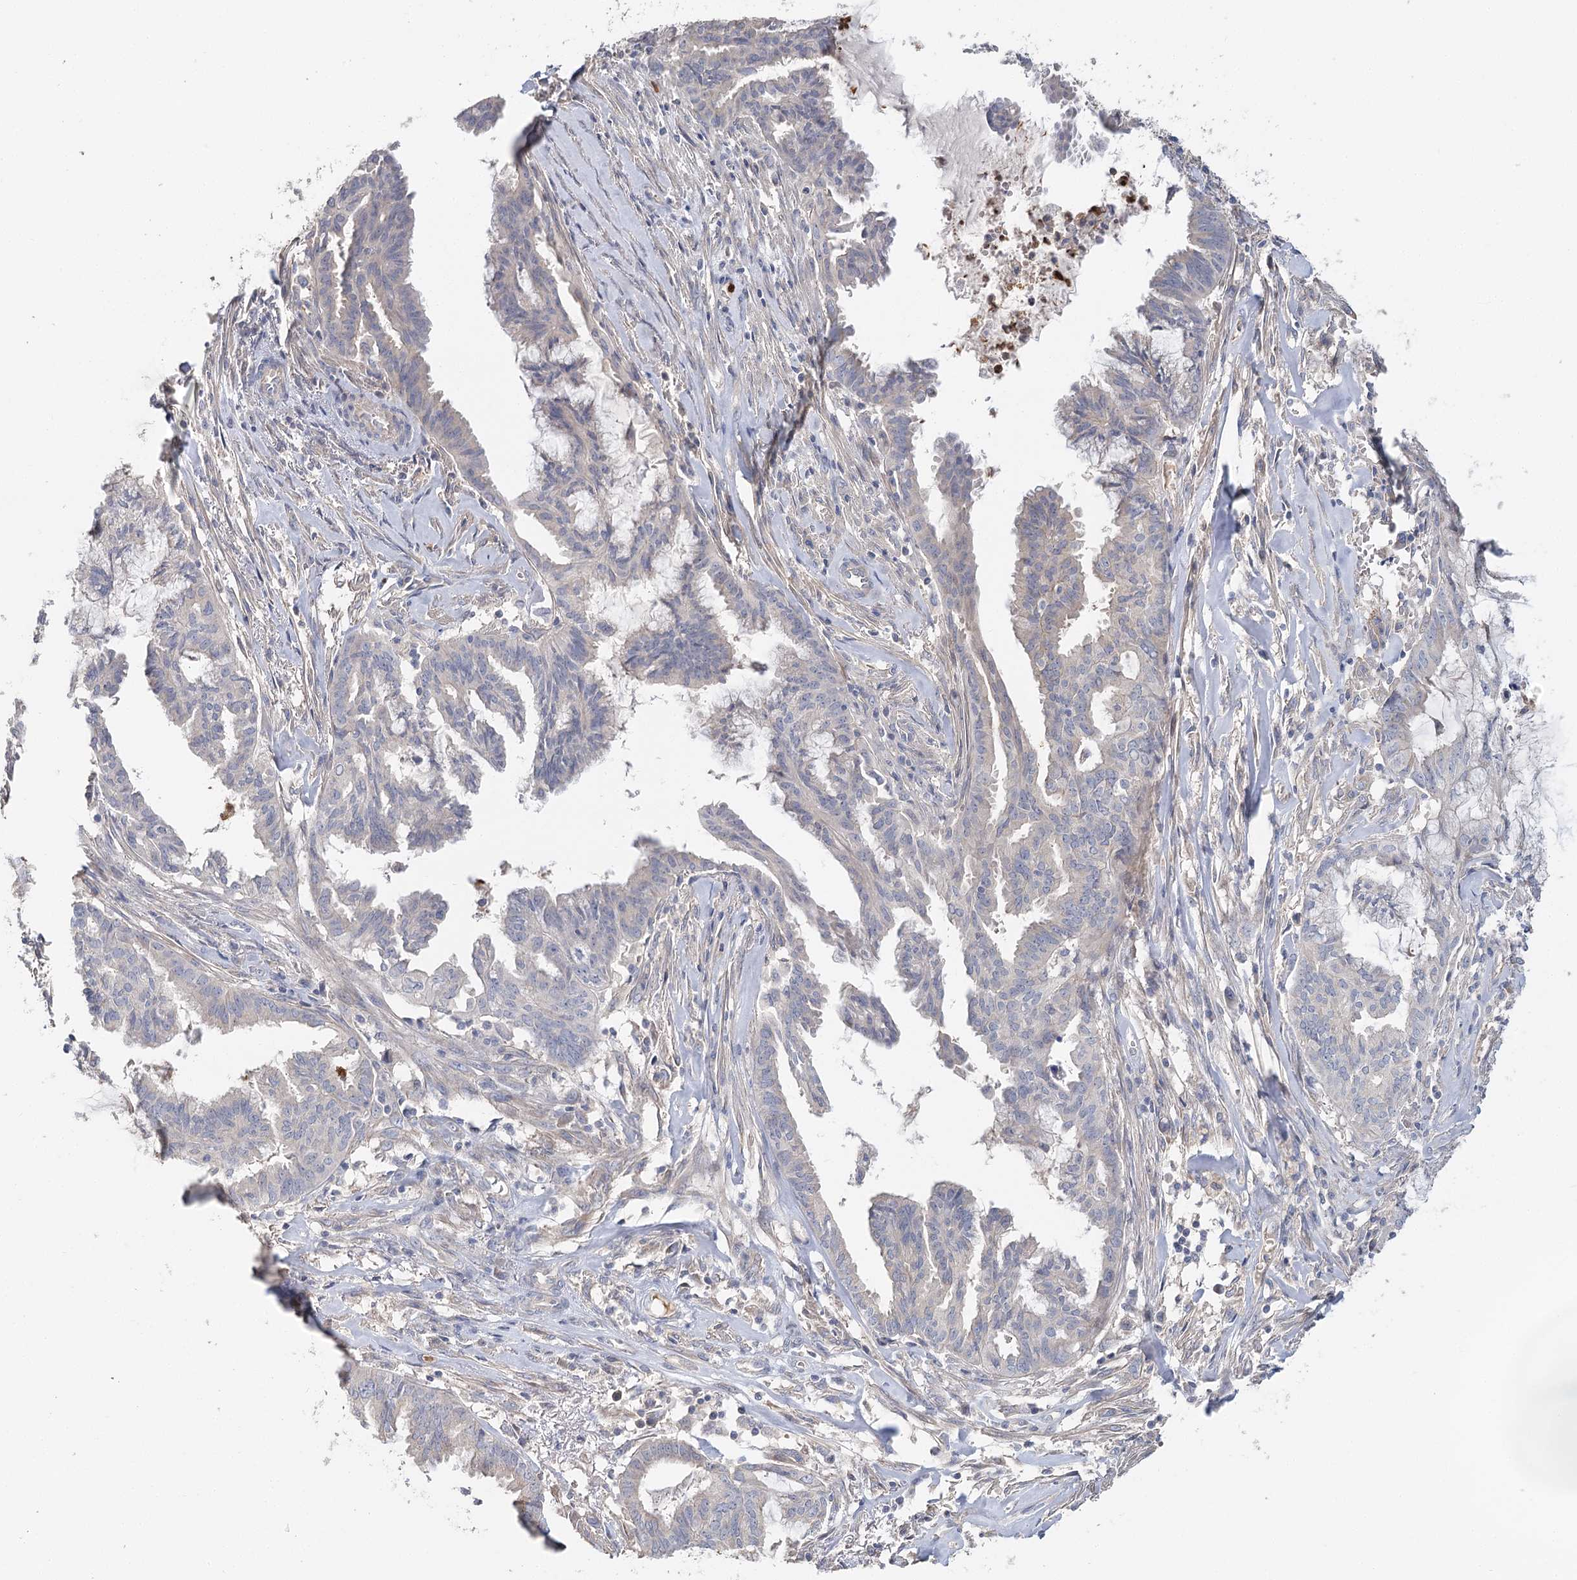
{"staining": {"intensity": "negative", "quantity": "none", "location": "none"}, "tissue": "endometrial cancer", "cell_type": "Tumor cells", "image_type": "cancer", "snomed": [{"axis": "morphology", "description": "Adenocarcinoma, NOS"}, {"axis": "topography", "description": "Endometrium"}], "caption": "DAB (3,3'-diaminobenzidine) immunohistochemical staining of endometrial adenocarcinoma displays no significant positivity in tumor cells.", "gene": "EPB41L5", "patient": {"sex": "female", "age": 86}}